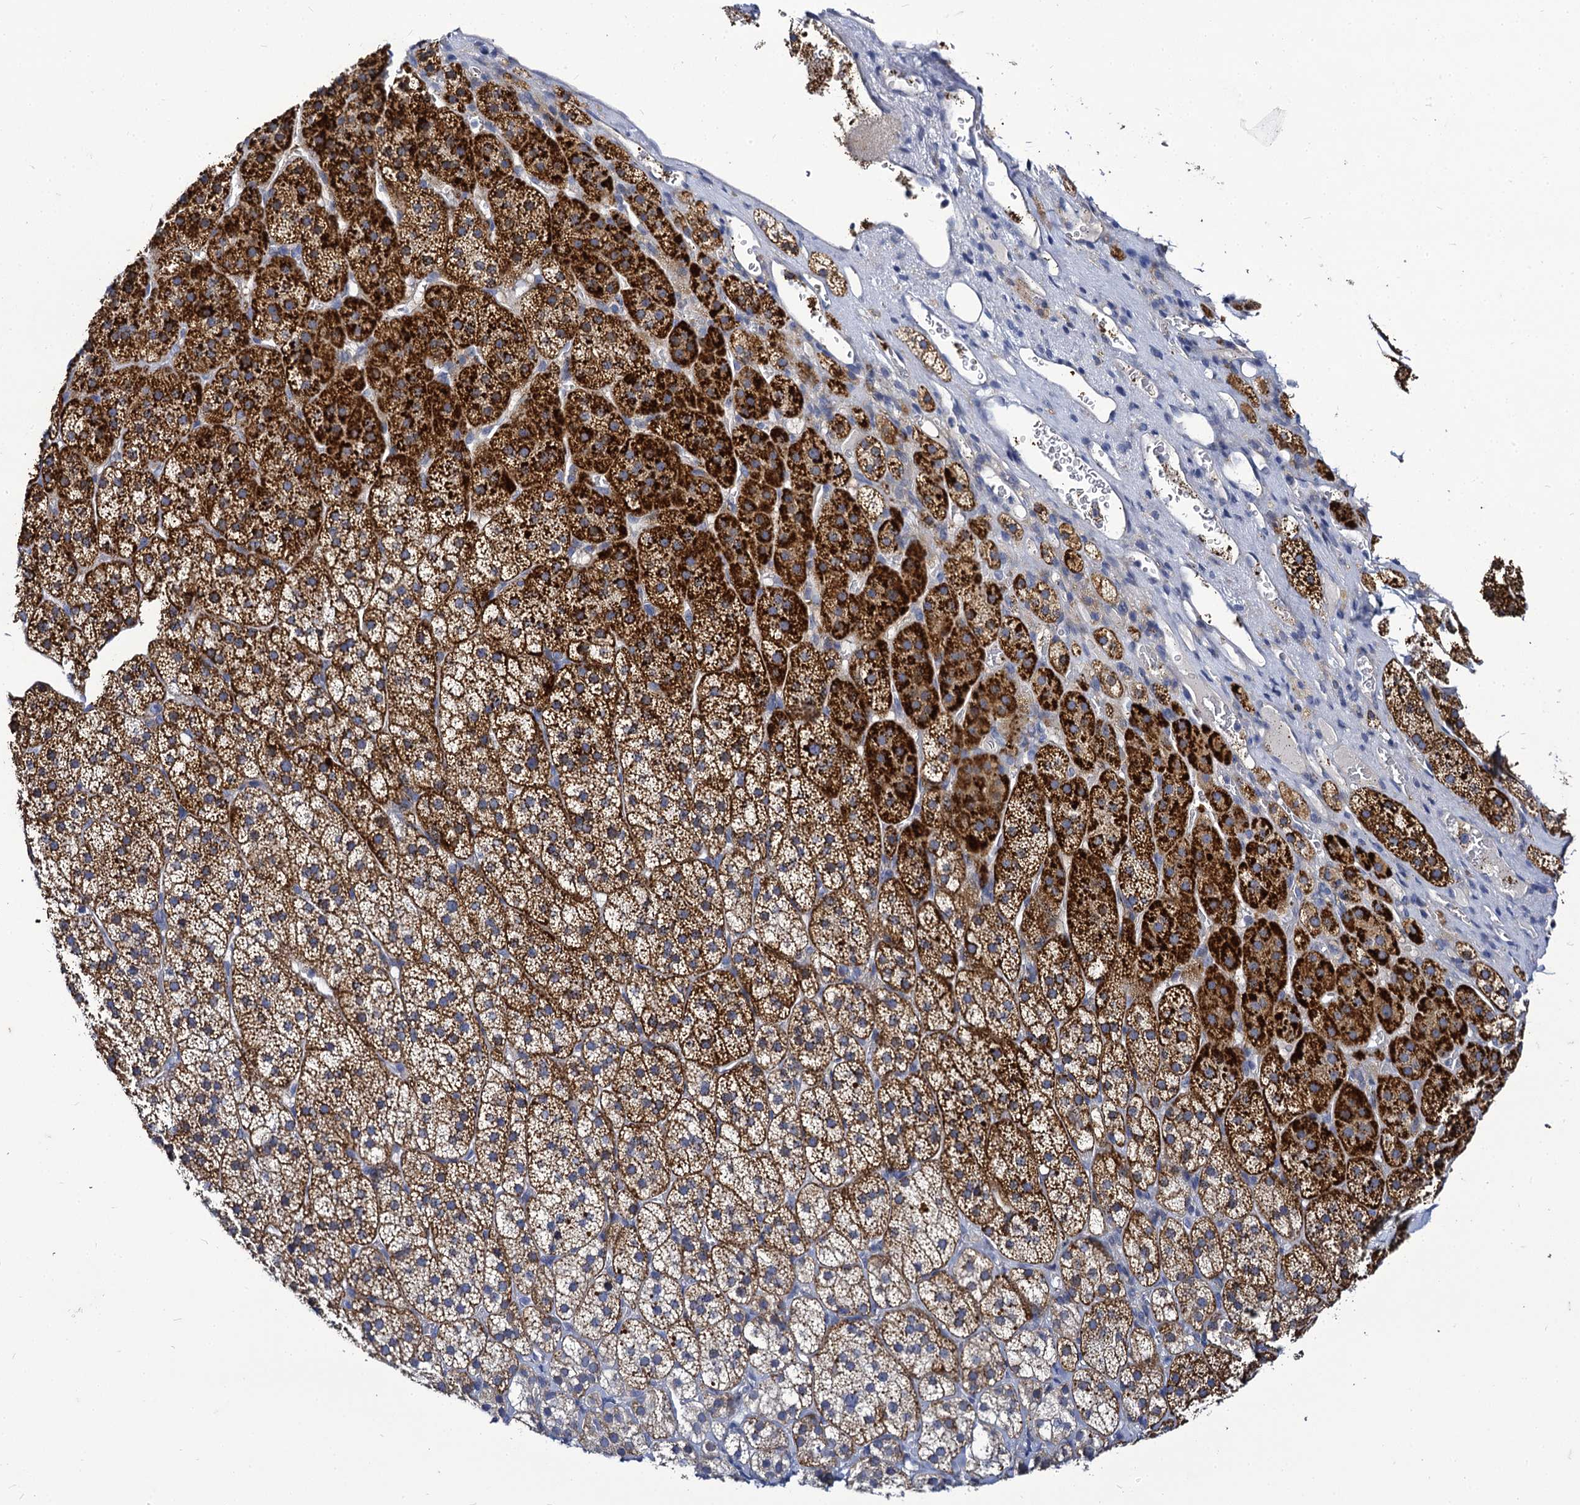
{"staining": {"intensity": "strong", "quantity": "25%-75%", "location": "cytoplasmic/membranous"}, "tissue": "adrenal gland", "cell_type": "Glandular cells", "image_type": "normal", "snomed": [{"axis": "morphology", "description": "Normal tissue, NOS"}, {"axis": "topography", "description": "Adrenal gland"}], "caption": "Adrenal gland stained with a brown dye demonstrates strong cytoplasmic/membranous positive positivity in approximately 25%-75% of glandular cells.", "gene": "PANX2", "patient": {"sex": "female", "age": 44}}